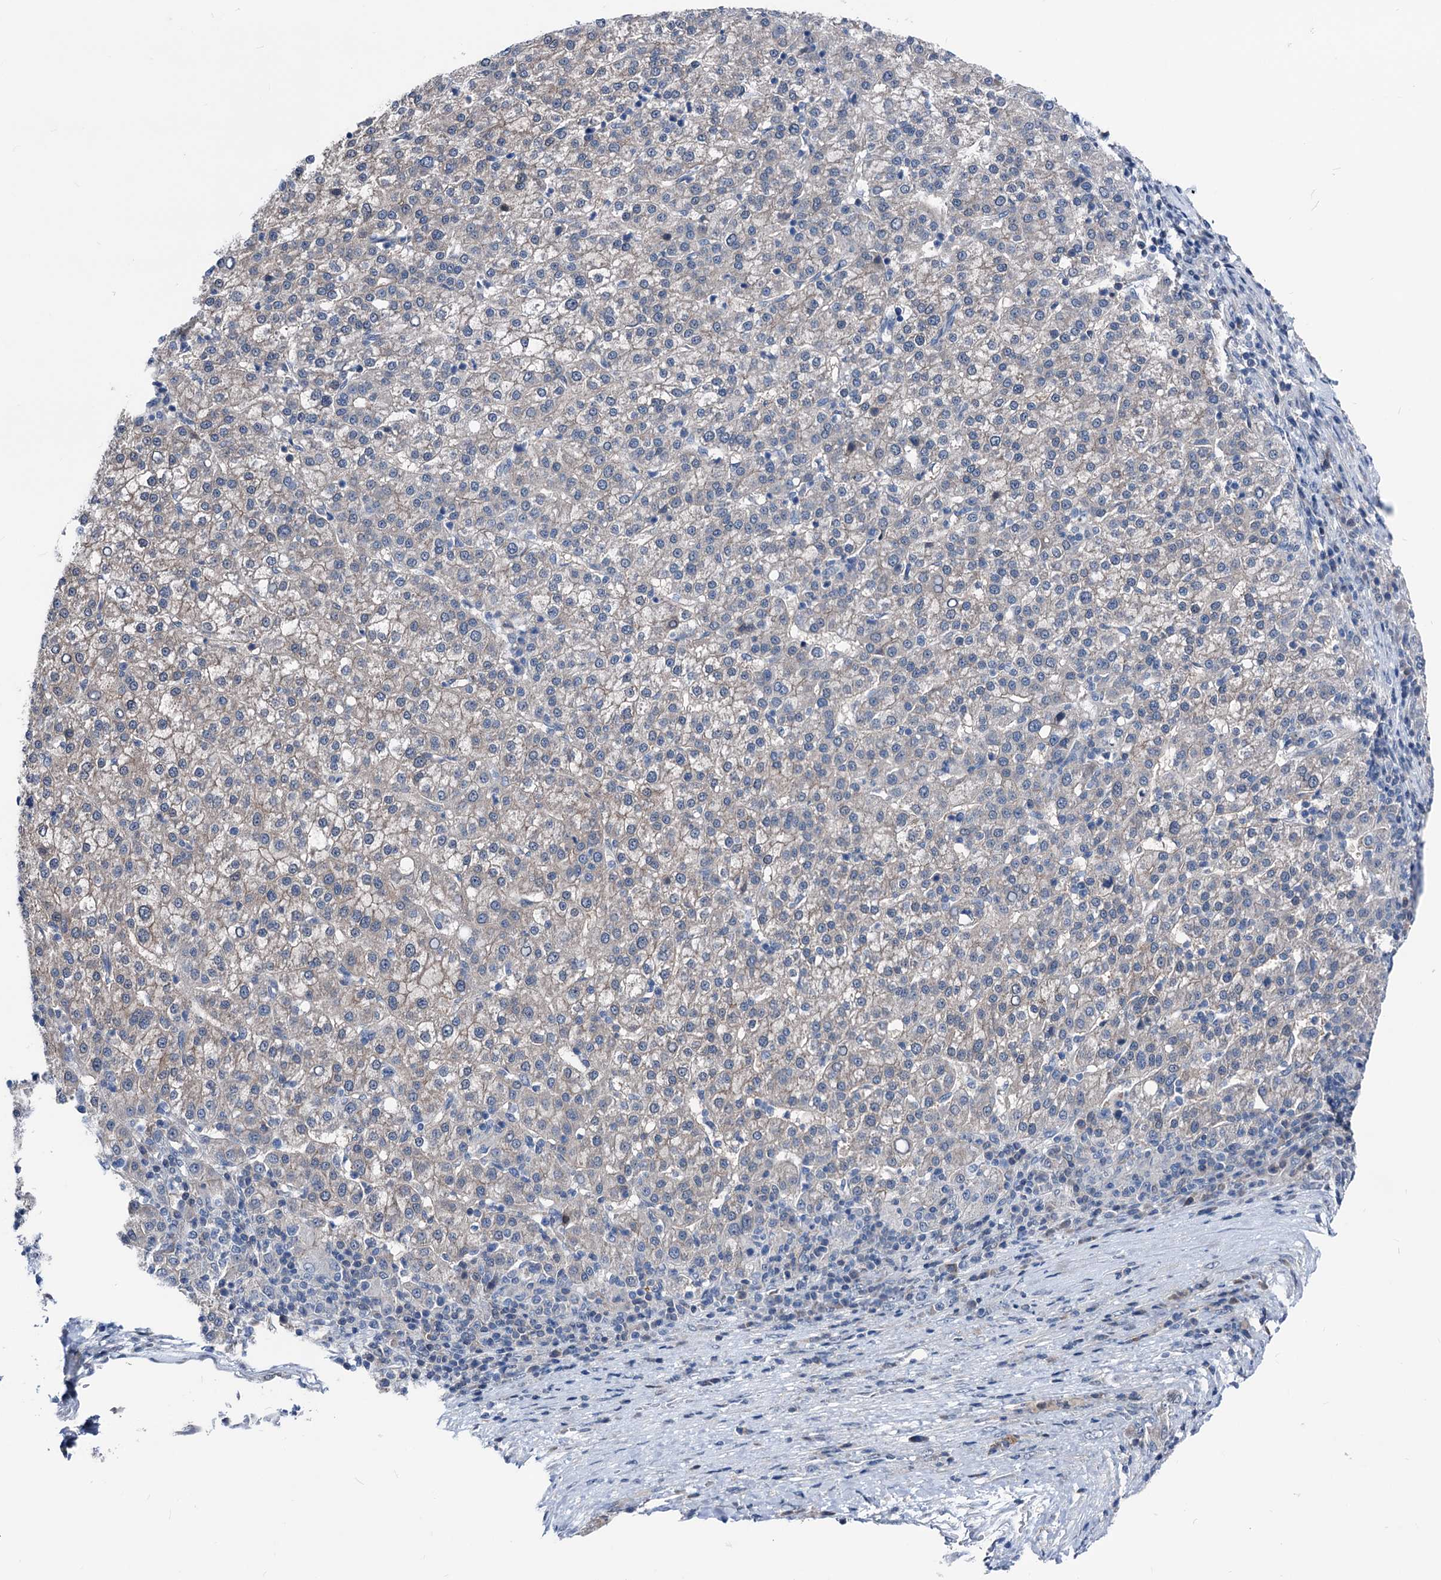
{"staining": {"intensity": "moderate", "quantity": "25%-75%", "location": "cytoplasmic/membranous"}, "tissue": "liver cancer", "cell_type": "Tumor cells", "image_type": "cancer", "snomed": [{"axis": "morphology", "description": "Carcinoma, Hepatocellular, NOS"}, {"axis": "topography", "description": "Liver"}], "caption": "Moderate cytoplasmic/membranous positivity for a protein is identified in about 25%-75% of tumor cells of hepatocellular carcinoma (liver) using immunohistochemistry.", "gene": "GLO1", "patient": {"sex": "female", "age": 58}}